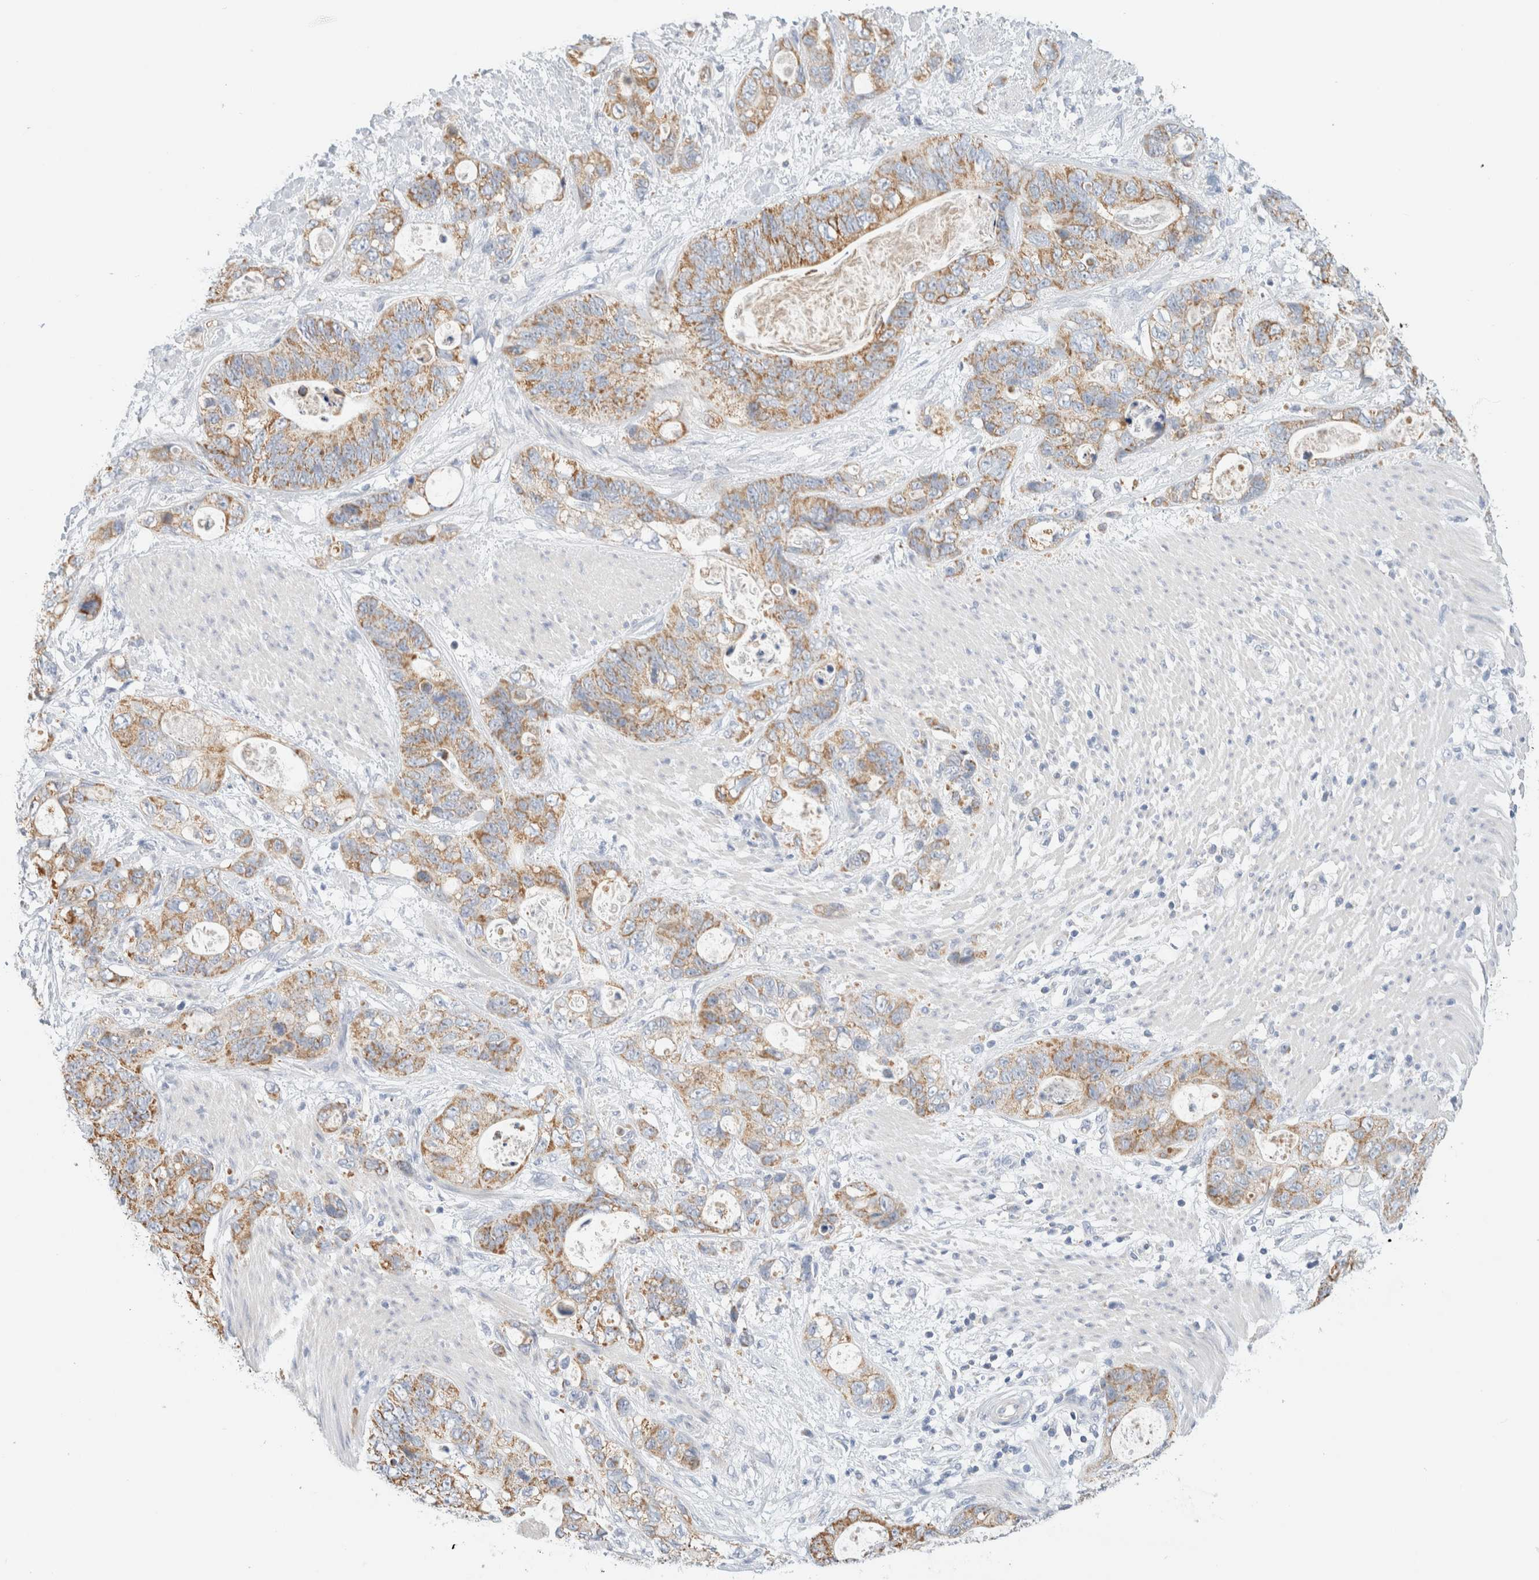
{"staining": {"intensity": "moderate", "quantity": ">75%", "location": "cytoplasmic/membranous"}, "tissue": "stomach cancer", "cell_type": "Tumor cells", "image_type": "cancer", "snomed": [{"axis": "morphology", "description": "Normal tissue, NOS"}, {"axis": "morphology", "description": "Adenocarcinoma, NOS"}, {"axis": "topography", "description": "Stomach"}], "caption": "Immunohistochemical staining of stomach cancer (adenocarcinoma) displays medium levels of moderate cytoplasmic/membranous staining in about >75% of tumor cells.", "gene": "HDHD3", "patient": {"sex": "female", "age": 89}}